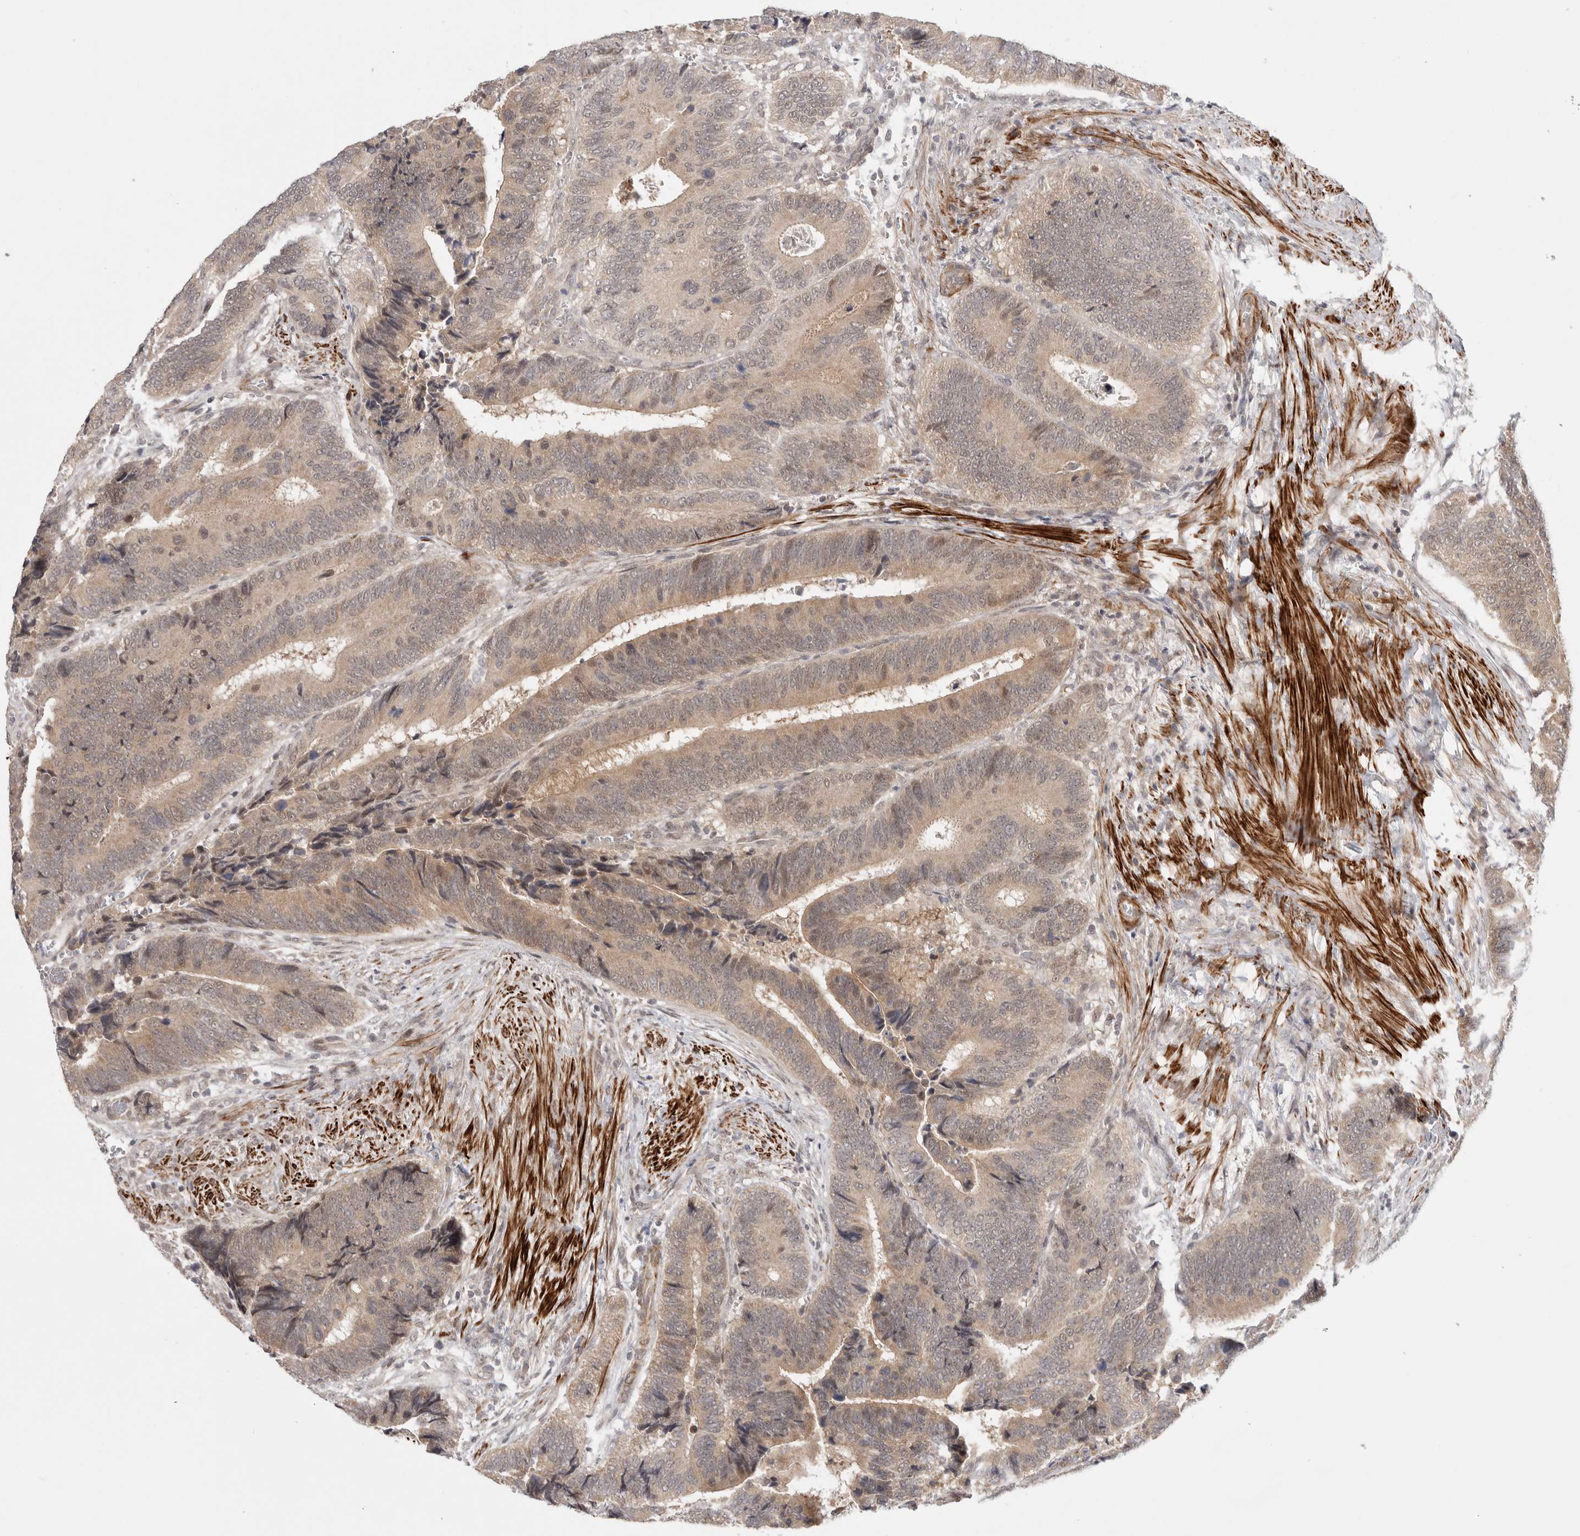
{"staining": {"intensity": "weak", "quantity": ">75%", "location": "cytoplasmic/membranous,nuclear"}, "tissue": "colorectal cancer", "cell_type": "Tumor cells", "image_type": "cancer", "snomed": [{"axis": "morphology", "description": "Inflammation, NOS"}, {"axis": "morphology", "description": "Adenocarcinoma, NOS"}, {"axis": "topography", "description": "Colon"}], "caption": "Brown immunohistochemical staining in human adenocarcinoma (colorectal) displays weak cytoplasmic/membranous and nuclear expression in approximately >75% of tumor cells.", "gene": "ZNF318", "patient": {"sex": "male", "age": 72}}